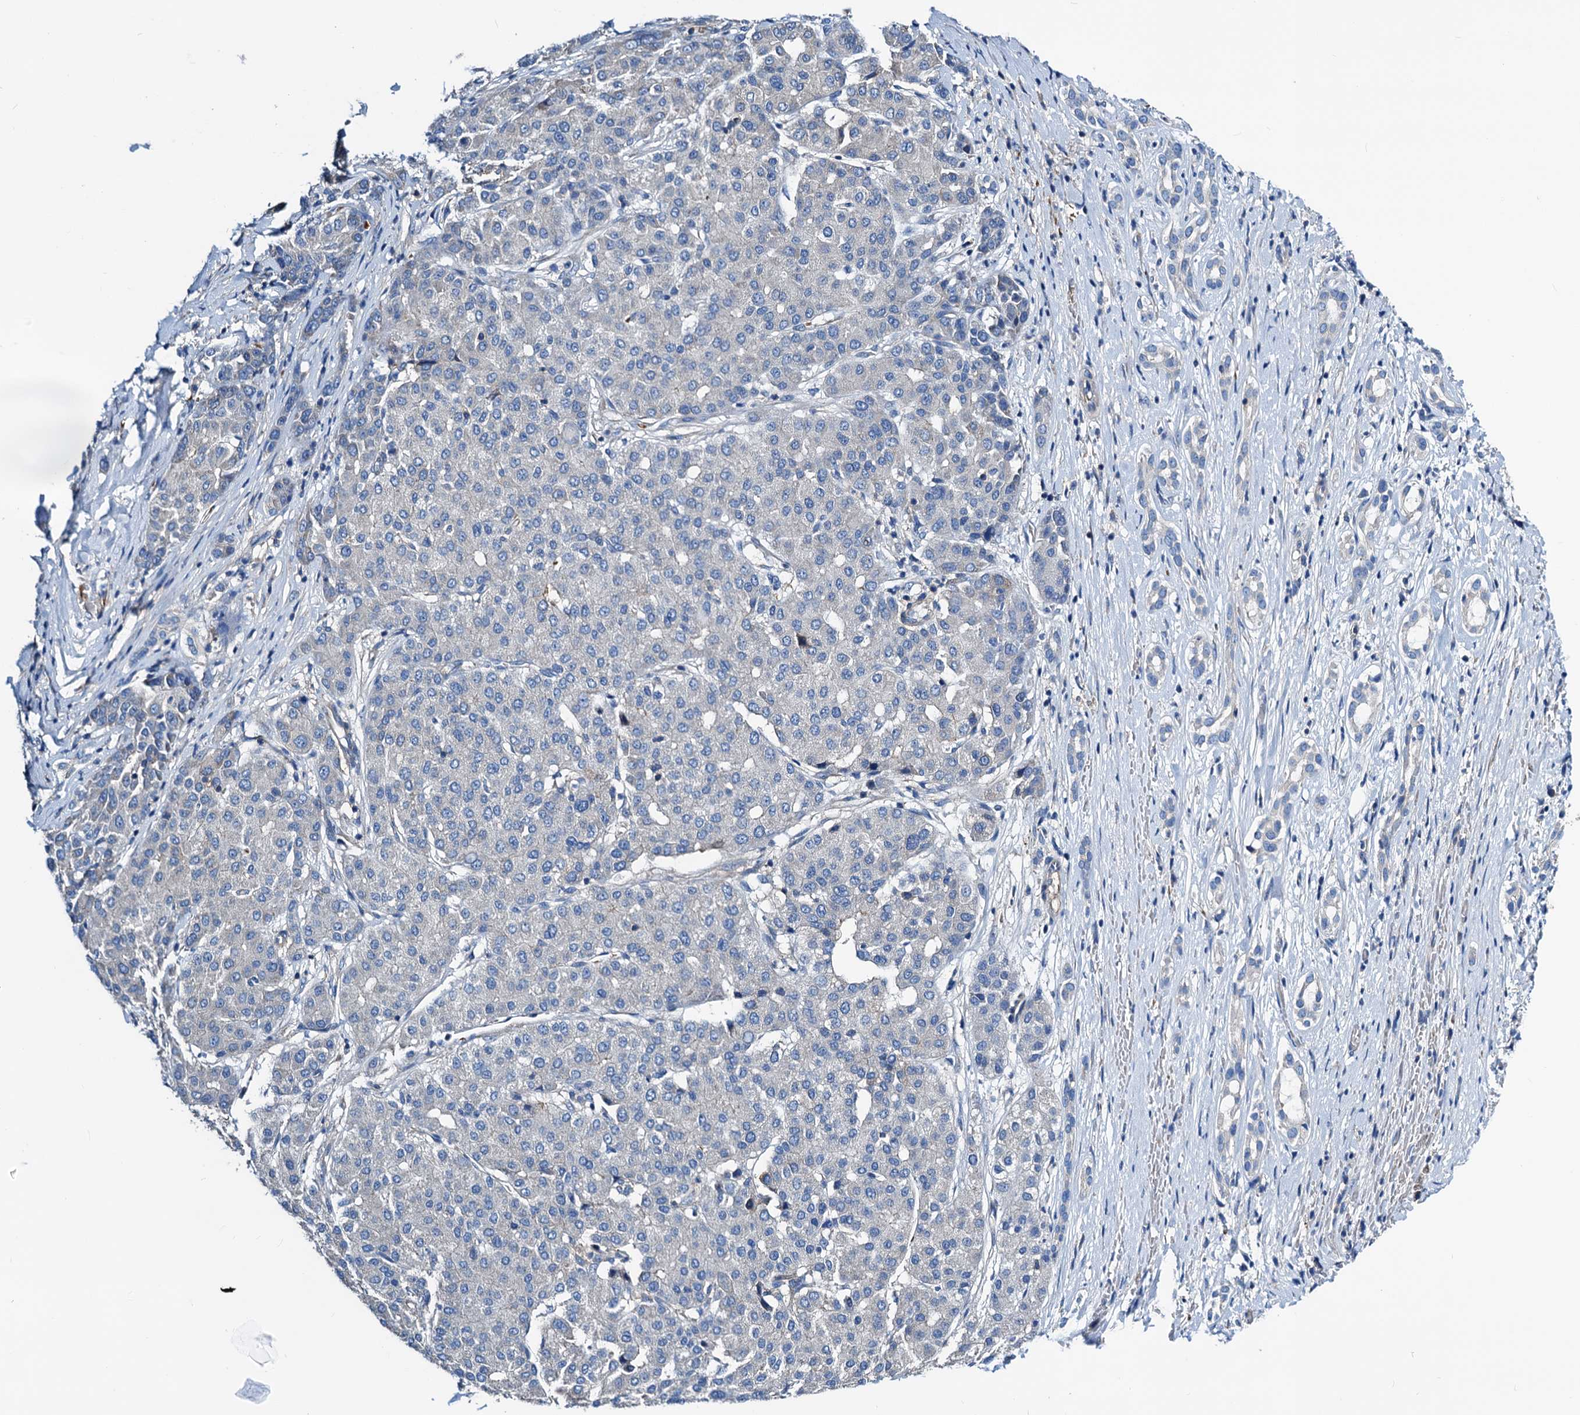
{"staining": {"intensity": "negative", "quantity": "none", "location": "none"}, "tissue": "liver cancer", "cell_type": "Tumor cells", "image_type": "cancer", "snomed": [{"axis": "morphology", "description": "Carcinoma, Hepatocellular, NOS"}, {"axis": "topography", "description": "Liver"}], "caption": "Immunohistochemical staining of liver cancer (hepatocellular carcinoma) exhibits no significant positivity in tumor cells. (Stains: DAB (3,3'-diaminobenzidine) immunohistochemistry with hematoxylin counter stain, Microscopy: brightfield microscopy at high magnification).", "gene": "GCOM1", "patient": {"sex": "male", "age": 65}}